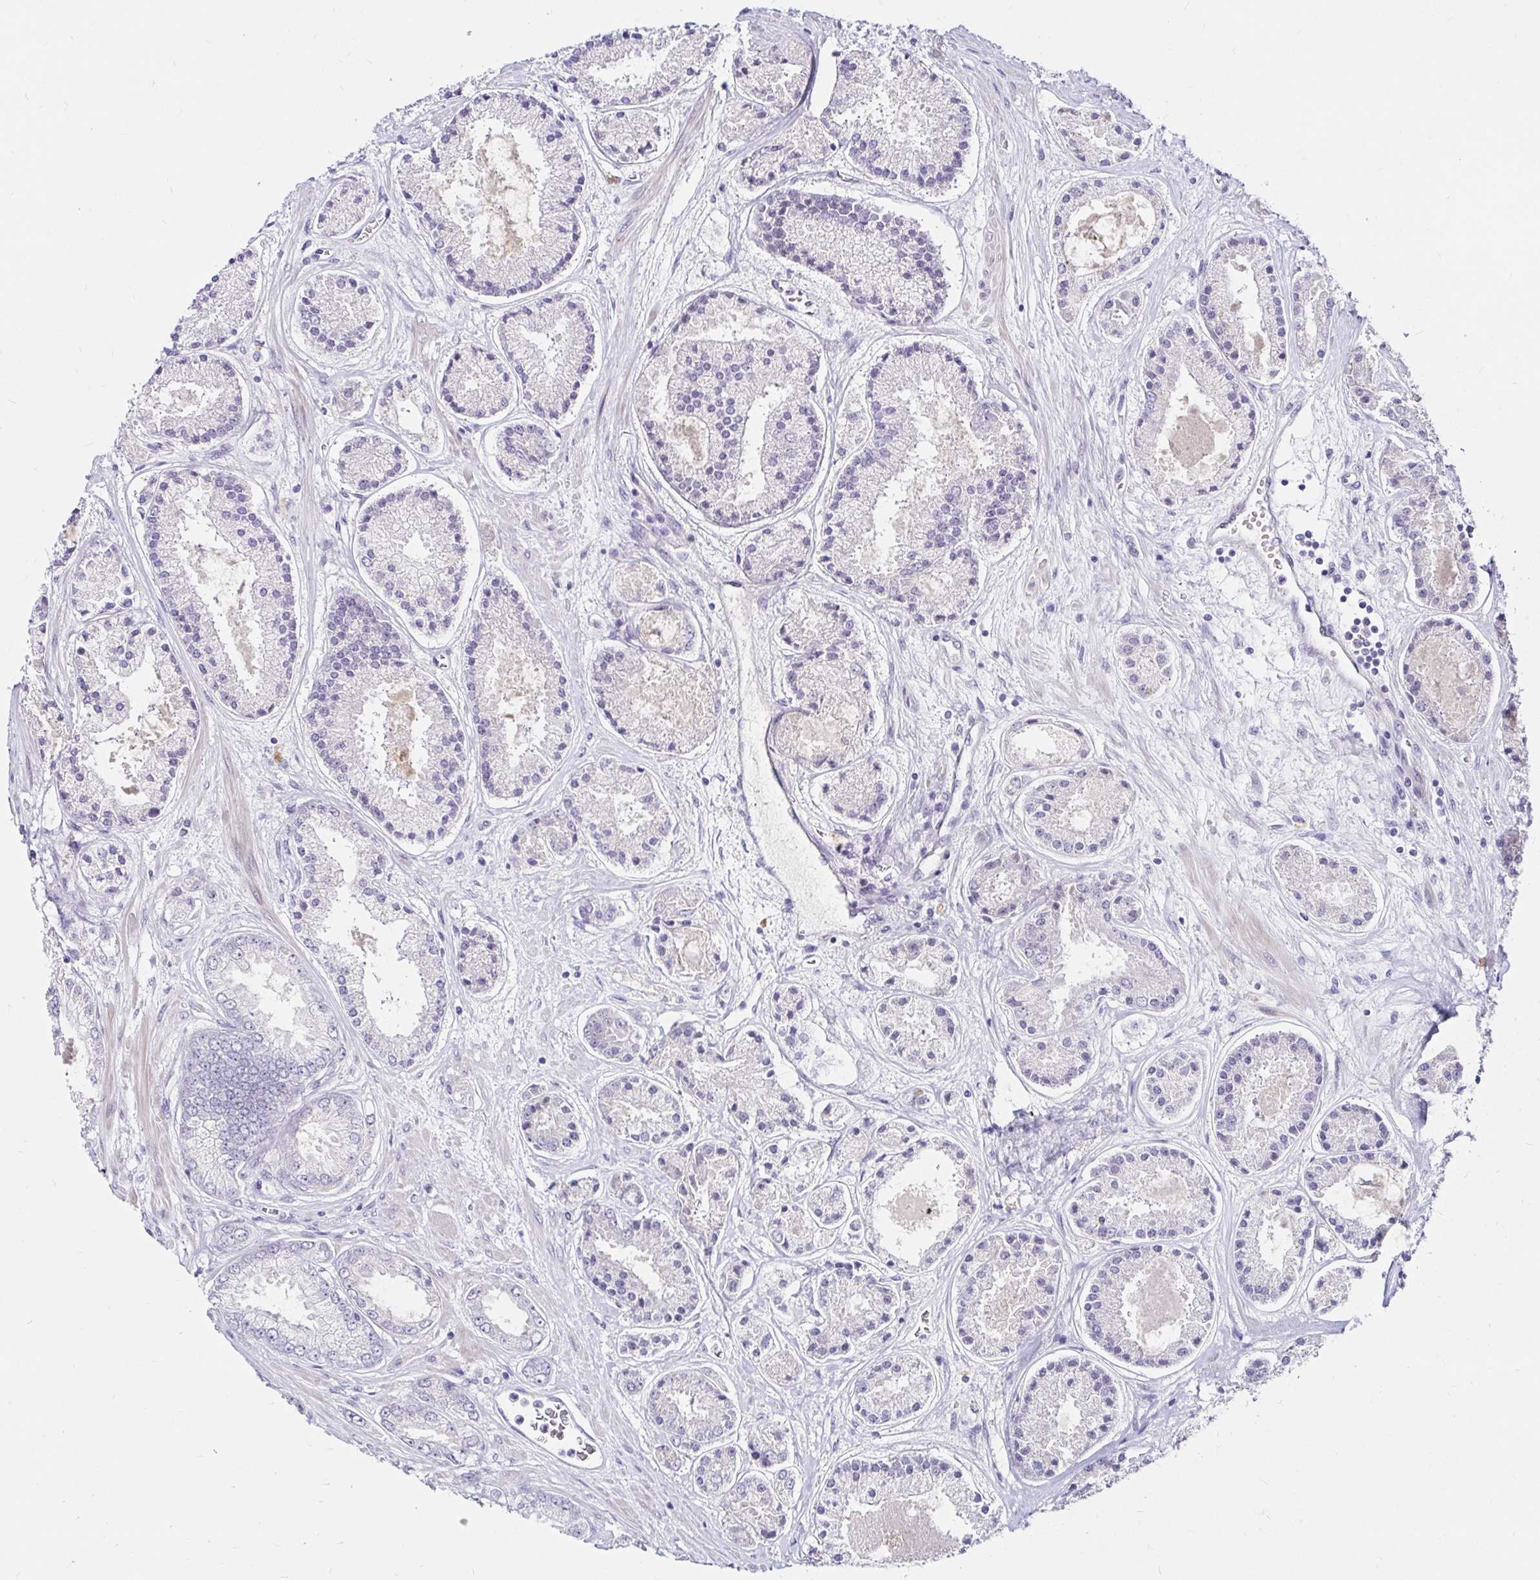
{"staining": {"intensity": "negative", "quantity": "none", "location": "none"}, "tissue": "prostate cancer", "cell_type": "Tumor cells", "image_type": "cancer", "snomed": [{"axis": "morphology", "description": "Adenocarcinoma, High grade"}, {"axis": "topography", "description": "Prostate"}], "caption": "Immunohistochemical staining of human prostate cancer displays no significant positivity in tumor cells. (Brightfield microscopy of DAB IHC at high magnification).", "gene": "GUCY1A1", "patient": {"sex": "male", "age": 67}}